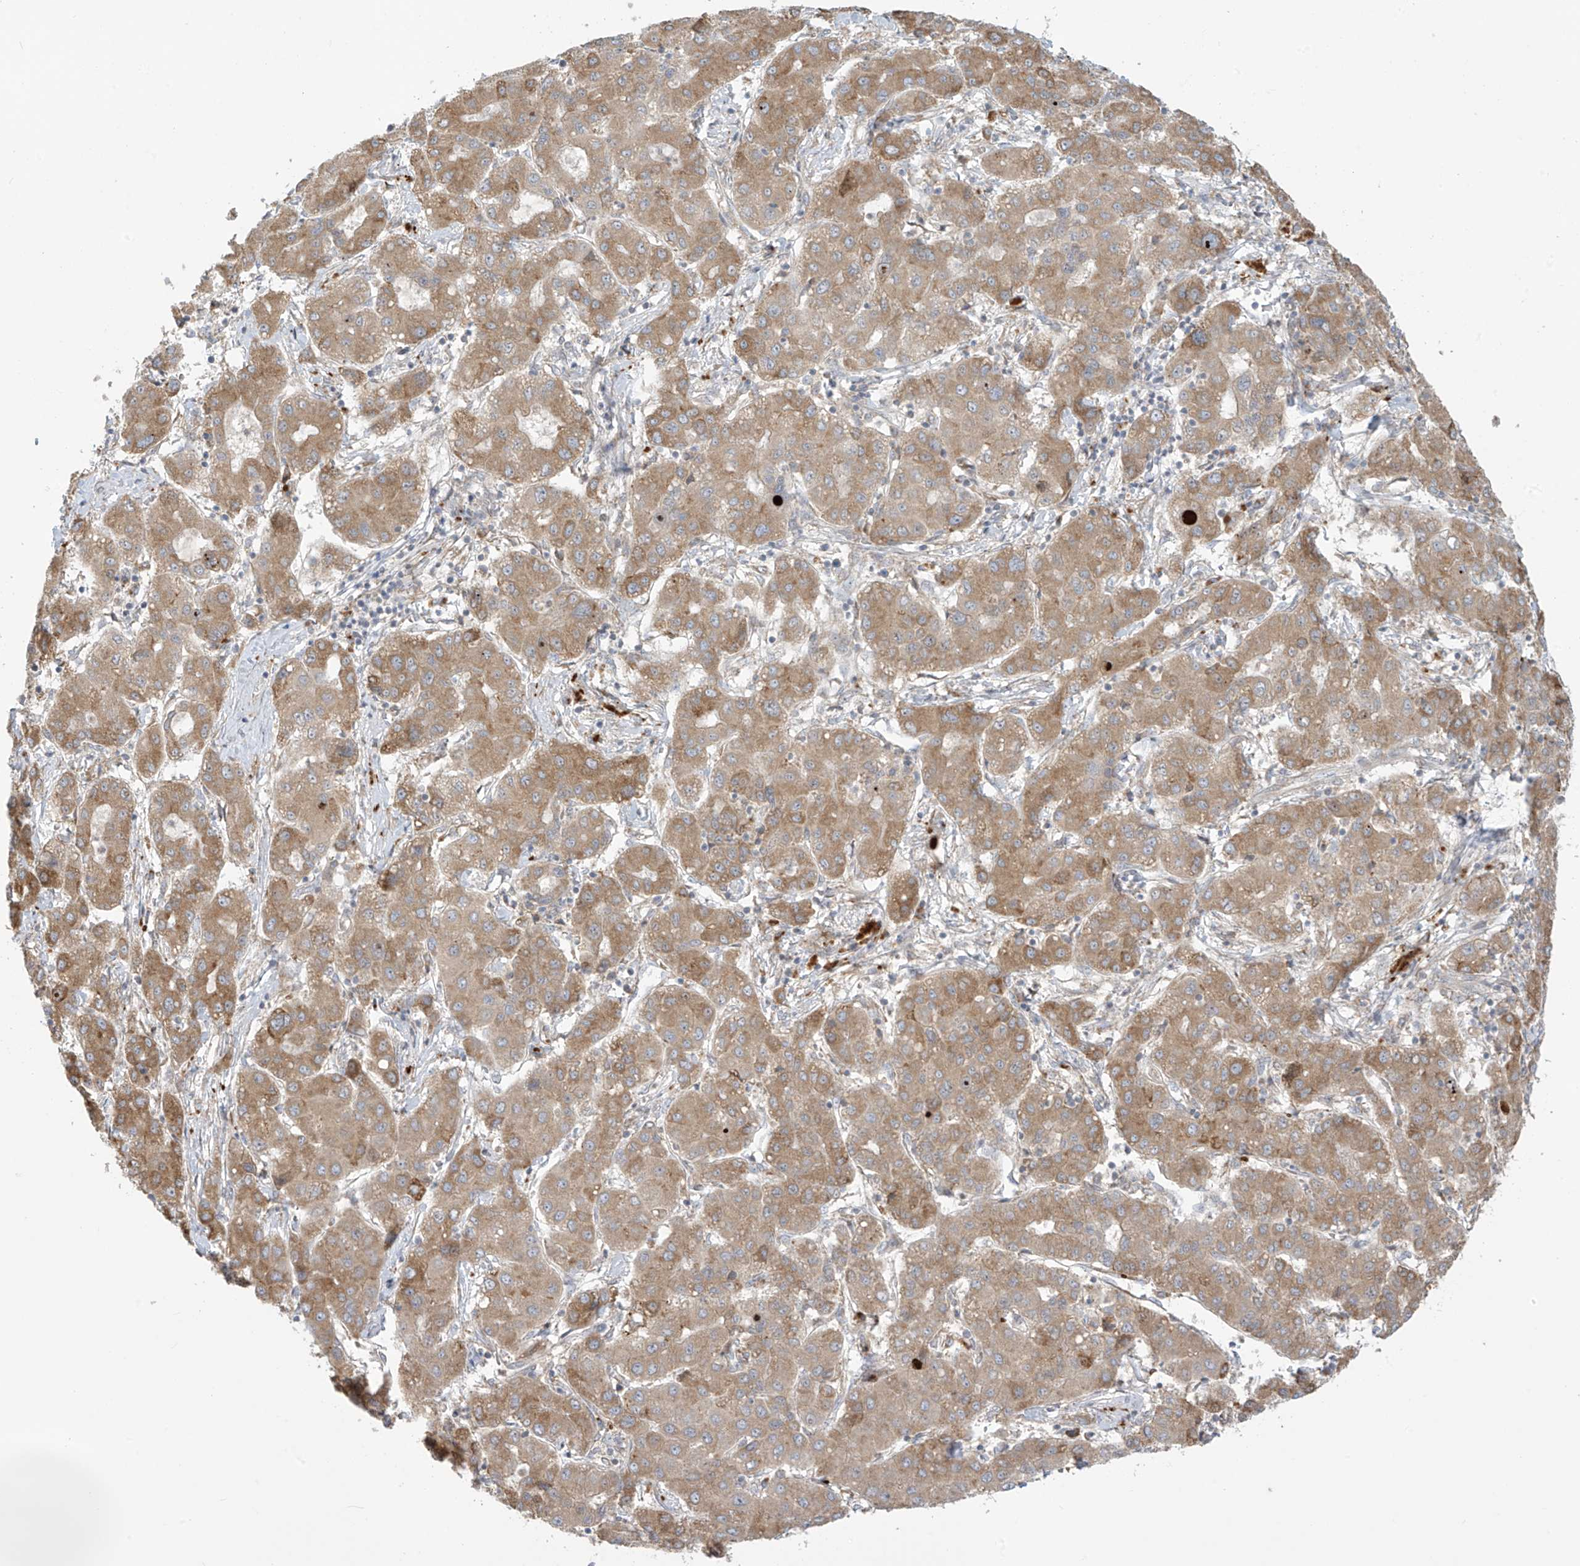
{"staining": {"intensity": "moderate", "quantity": ">75%", "location": "cytoplasmic/membranous"}, "tissue": "liver cancer", "cell_type": "Tumor cells", "image_type": "cancer", "snomed": [{"axis": "morphology", "description": "Carcinoma, Hepatocellular, NOS"}, {"axis": "topography", "description": "Liver"}], "caption": "This is a photomicrograph of IHC staining of liver cancer, which shows moderate staining in the cytoplasmic/membranous of tumor cells.", "gene": "PPAT", "patient": {"sex": "male", "age": 65}}